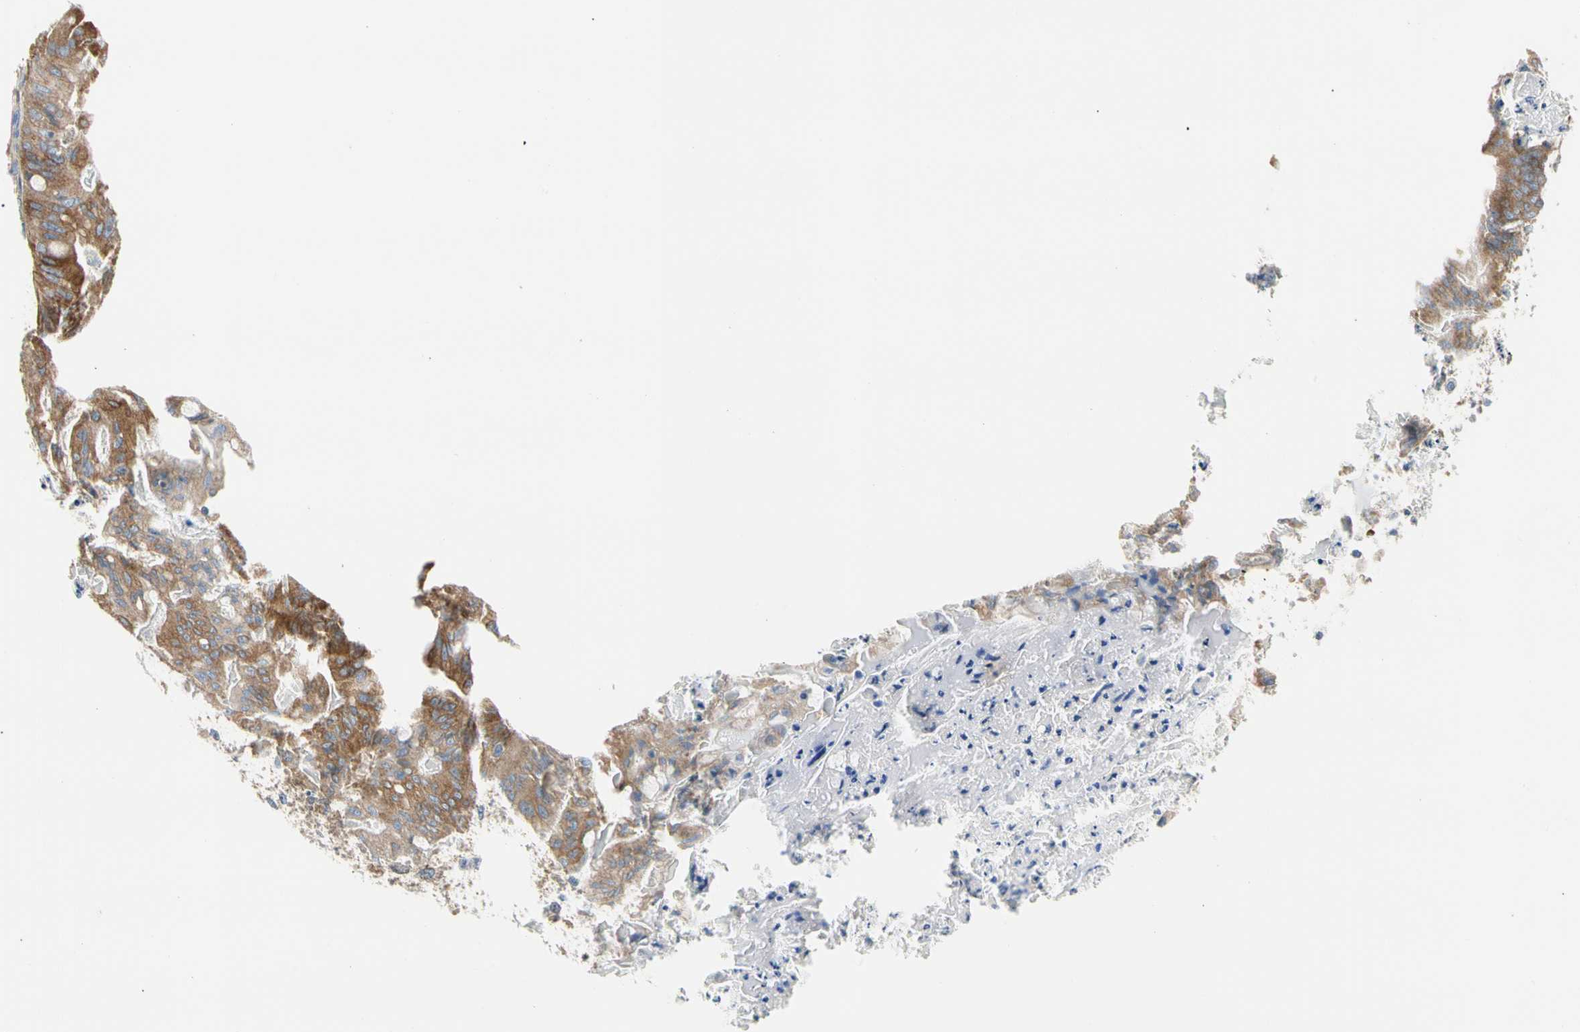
{"staining": {"intensity": "moderate", "quantity": ">75%", "location": "cytoplasmic/membranous"}, "tissue": "ovarian cancer", "cell_type": "Tumor cells", "image_type": "cancer", "snomed": [{"axis": "morphology", "description": "Cystadenocarcinoma, mucinous, NOS"}, {"axis": "topography", "description": "Ovary"}], "caption": "Ovarian mucinous cystadenocarcinoma stained with immunohistochemistry (IHC) demonstrates moderate cytoplasmic/membranous expression in approximately >75% of tumor cells.", "gene": "GPHN", "patient": {"sex": "female", "age": 37}}